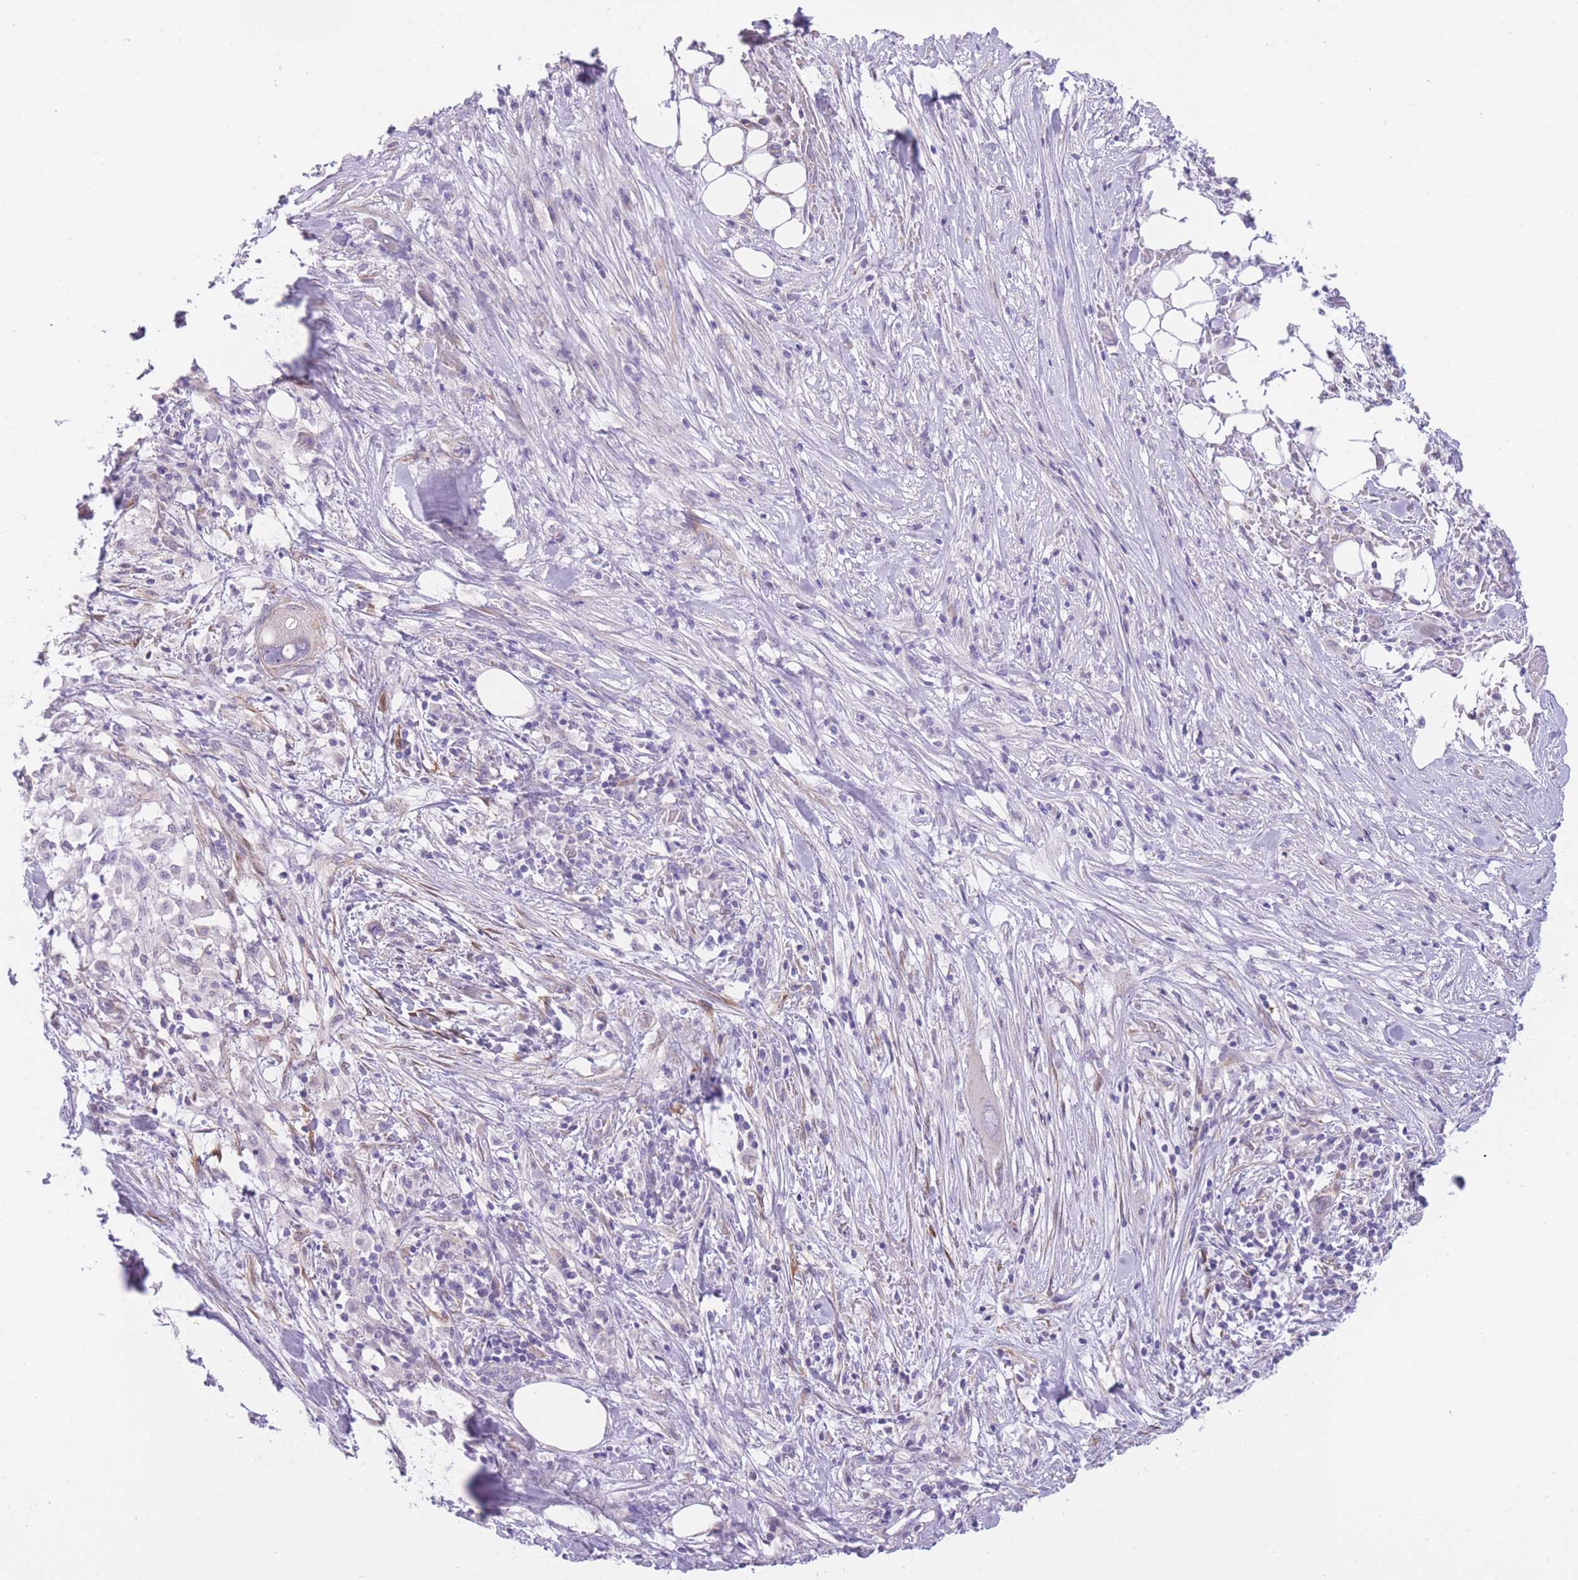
{"staining": {"intensity": "weak", "quantity": "<25%", "location": "cytoplasmic/membranous"}, "tissue": "pancreatic cancer", "cell_type": "Tumor cells", "image_type": "cancer", "snomed": [{"axis": "morphology", "description": "Adenocarcinoma, NOS"}, {"axis": "topography", "description": "Pancreas"}], "caption": "The image displays no significant positivity in tumor cells of pancreatic cancer.", "gene": "IMPG1", "patient": {"sex": "male", "age": 58}}